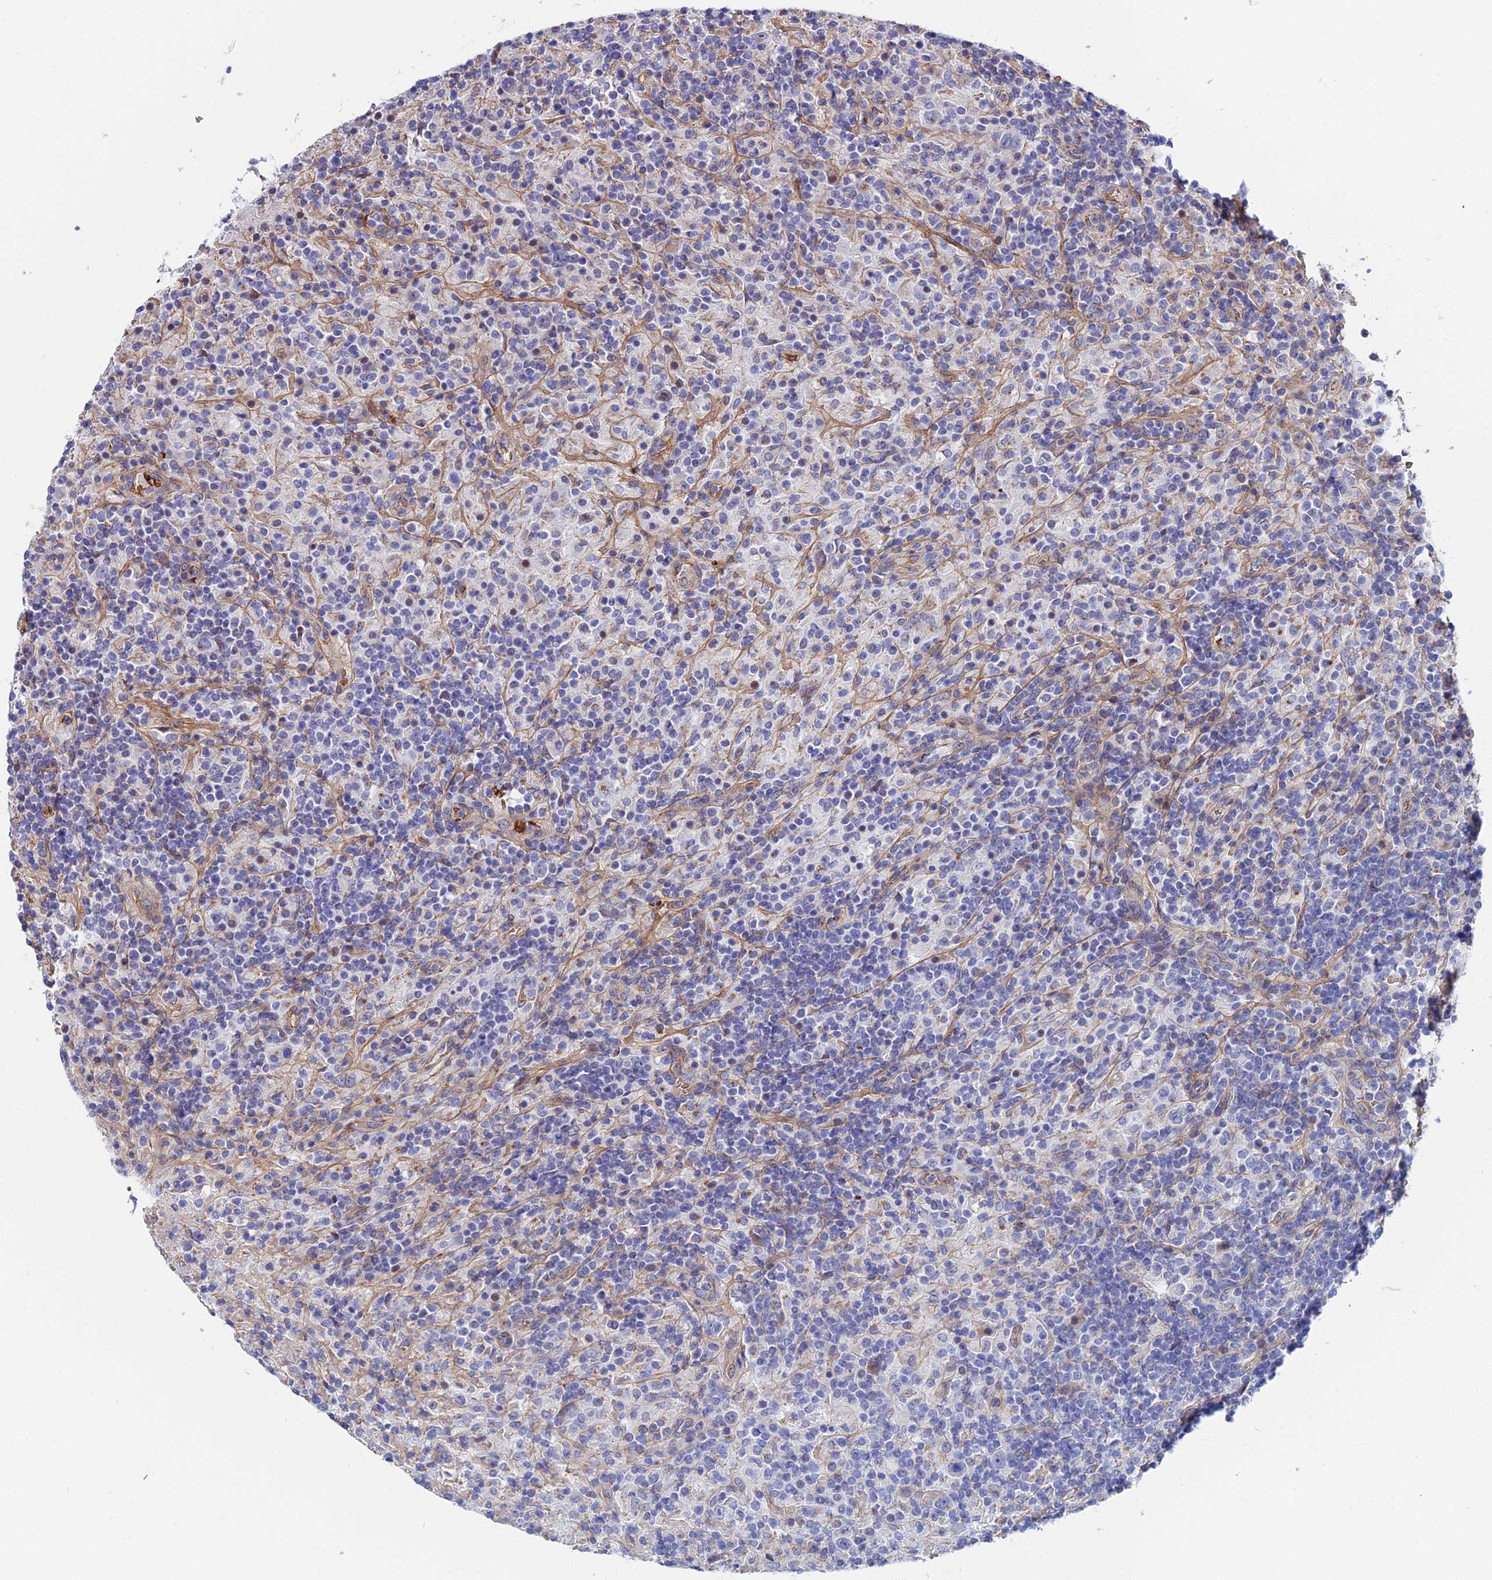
{"staining": {"intensity": "weak", "quantity": "25%-75%", "location": "cytoplasmic/membranous"}, "tissue": "lymphoma", "cell_type": "Tumor cells", "image_type": "cancer", "snomed": [{"axis": "morphology", "description": "Hodgkin's disease, NOS"}, {"axis": "topography", "description": "Lymph node"}], "caption": "Lymphoma tissue shows weak cytoplasmic/membranous positivity in about 25%-75% of tumor cells (Stains: DAB in brown, nuclei in blue, Microscopy: brightfield microscopy at high magnification).", "gene": "ADGRF3", "patient": {"sex": "male", "age": 70}}